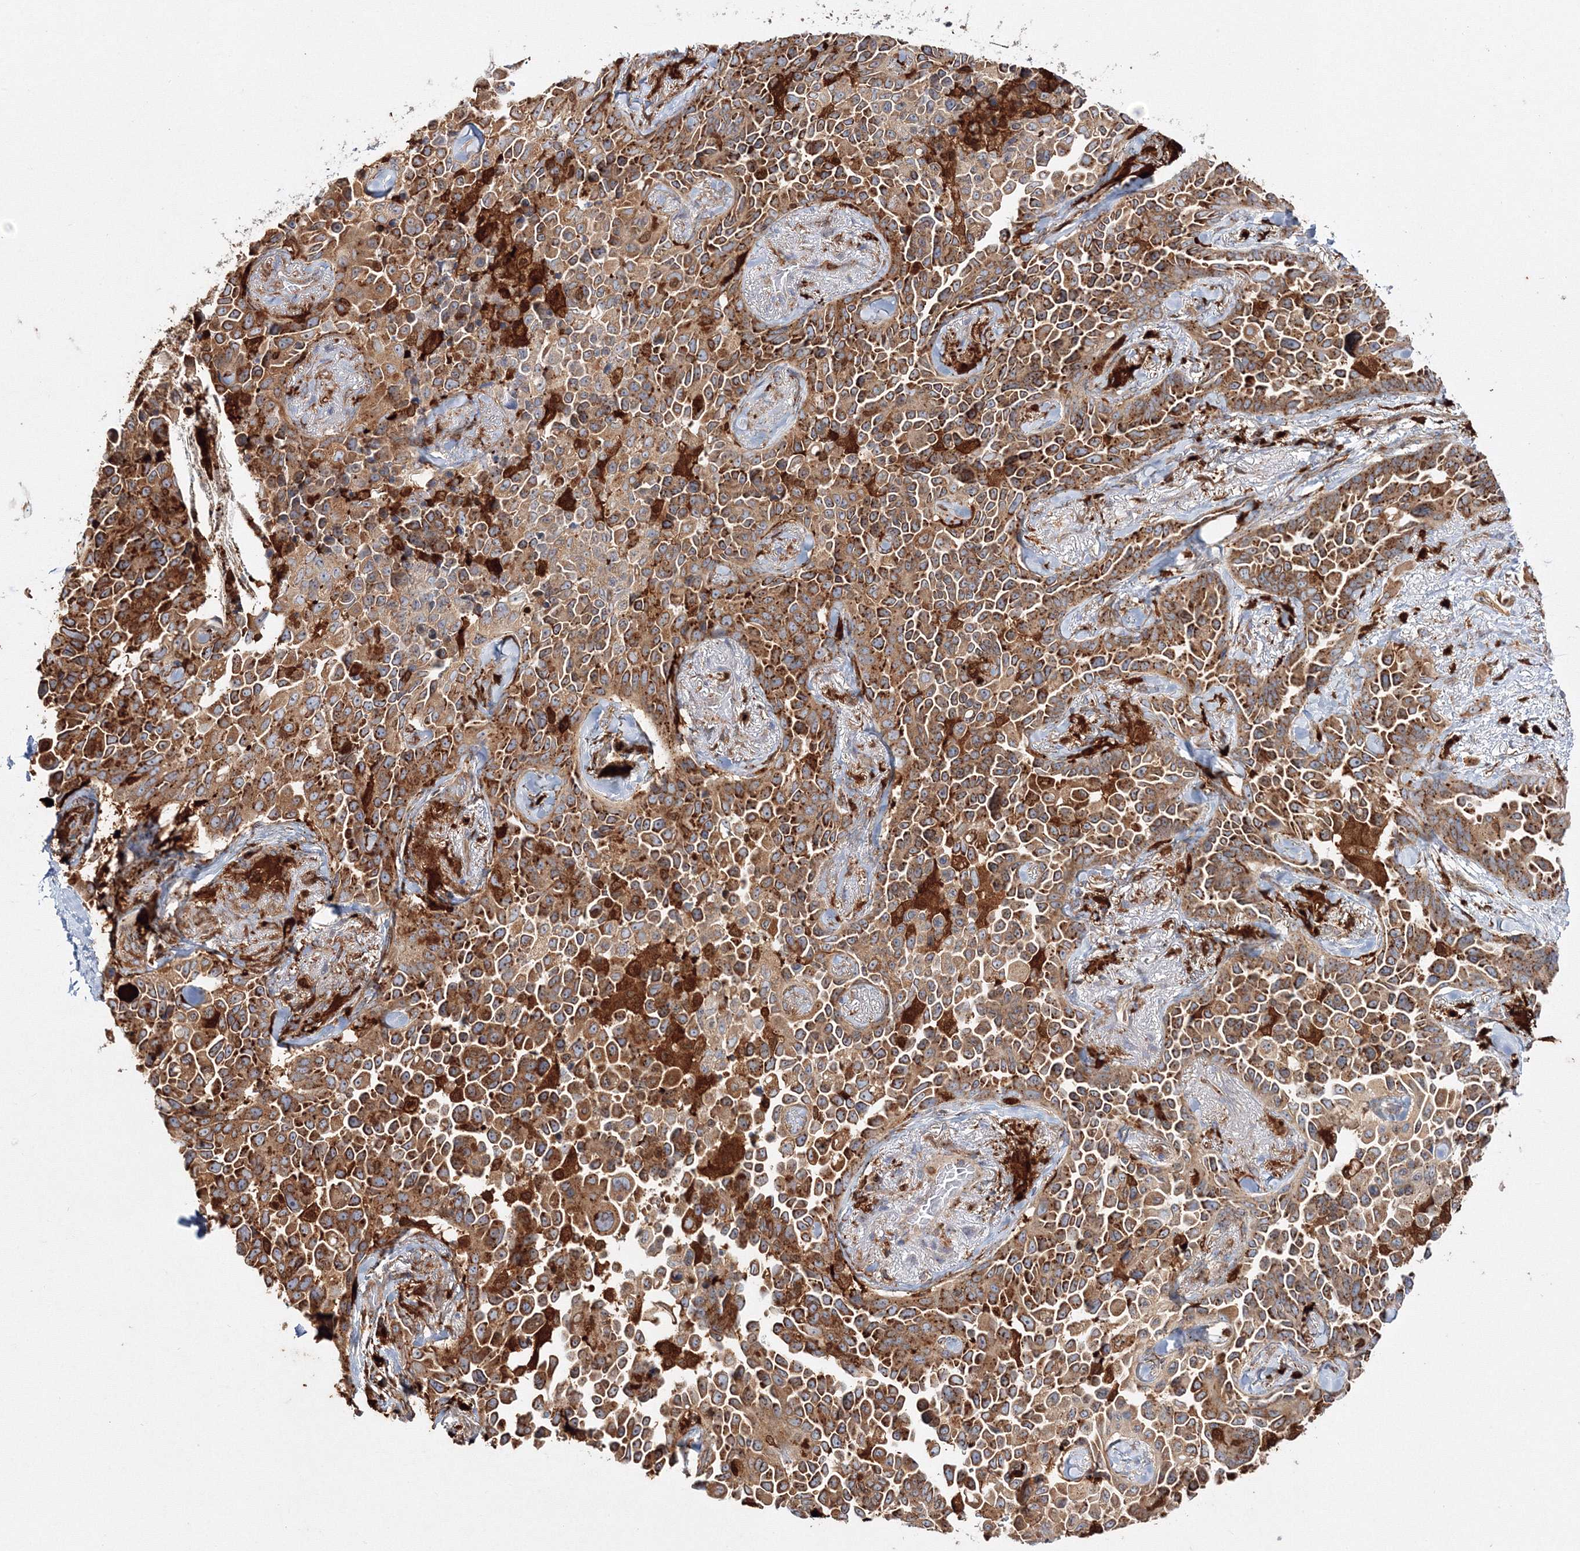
{"staining": {"intensity": "moderate", "quantity": ">75%", "location": "cytoplasmic/membranous"}, "tissue": "lung cancer", "cell_type": "Tumor cells", "image_type": "cancer", "snomed": [{"axis": "morphology", "description": "Adenocarcinoma, NOS"}, {"axis": "topography", "description": "Lung"}], "caption": "IHC (DAB) staining of human lung adenocarcinoma displays moderate cytoplasmic/membranous protein positivity in about >75% of tumor cells.", "gene": "ARCN1", "patient": {"sex": "female", "age": 67}}